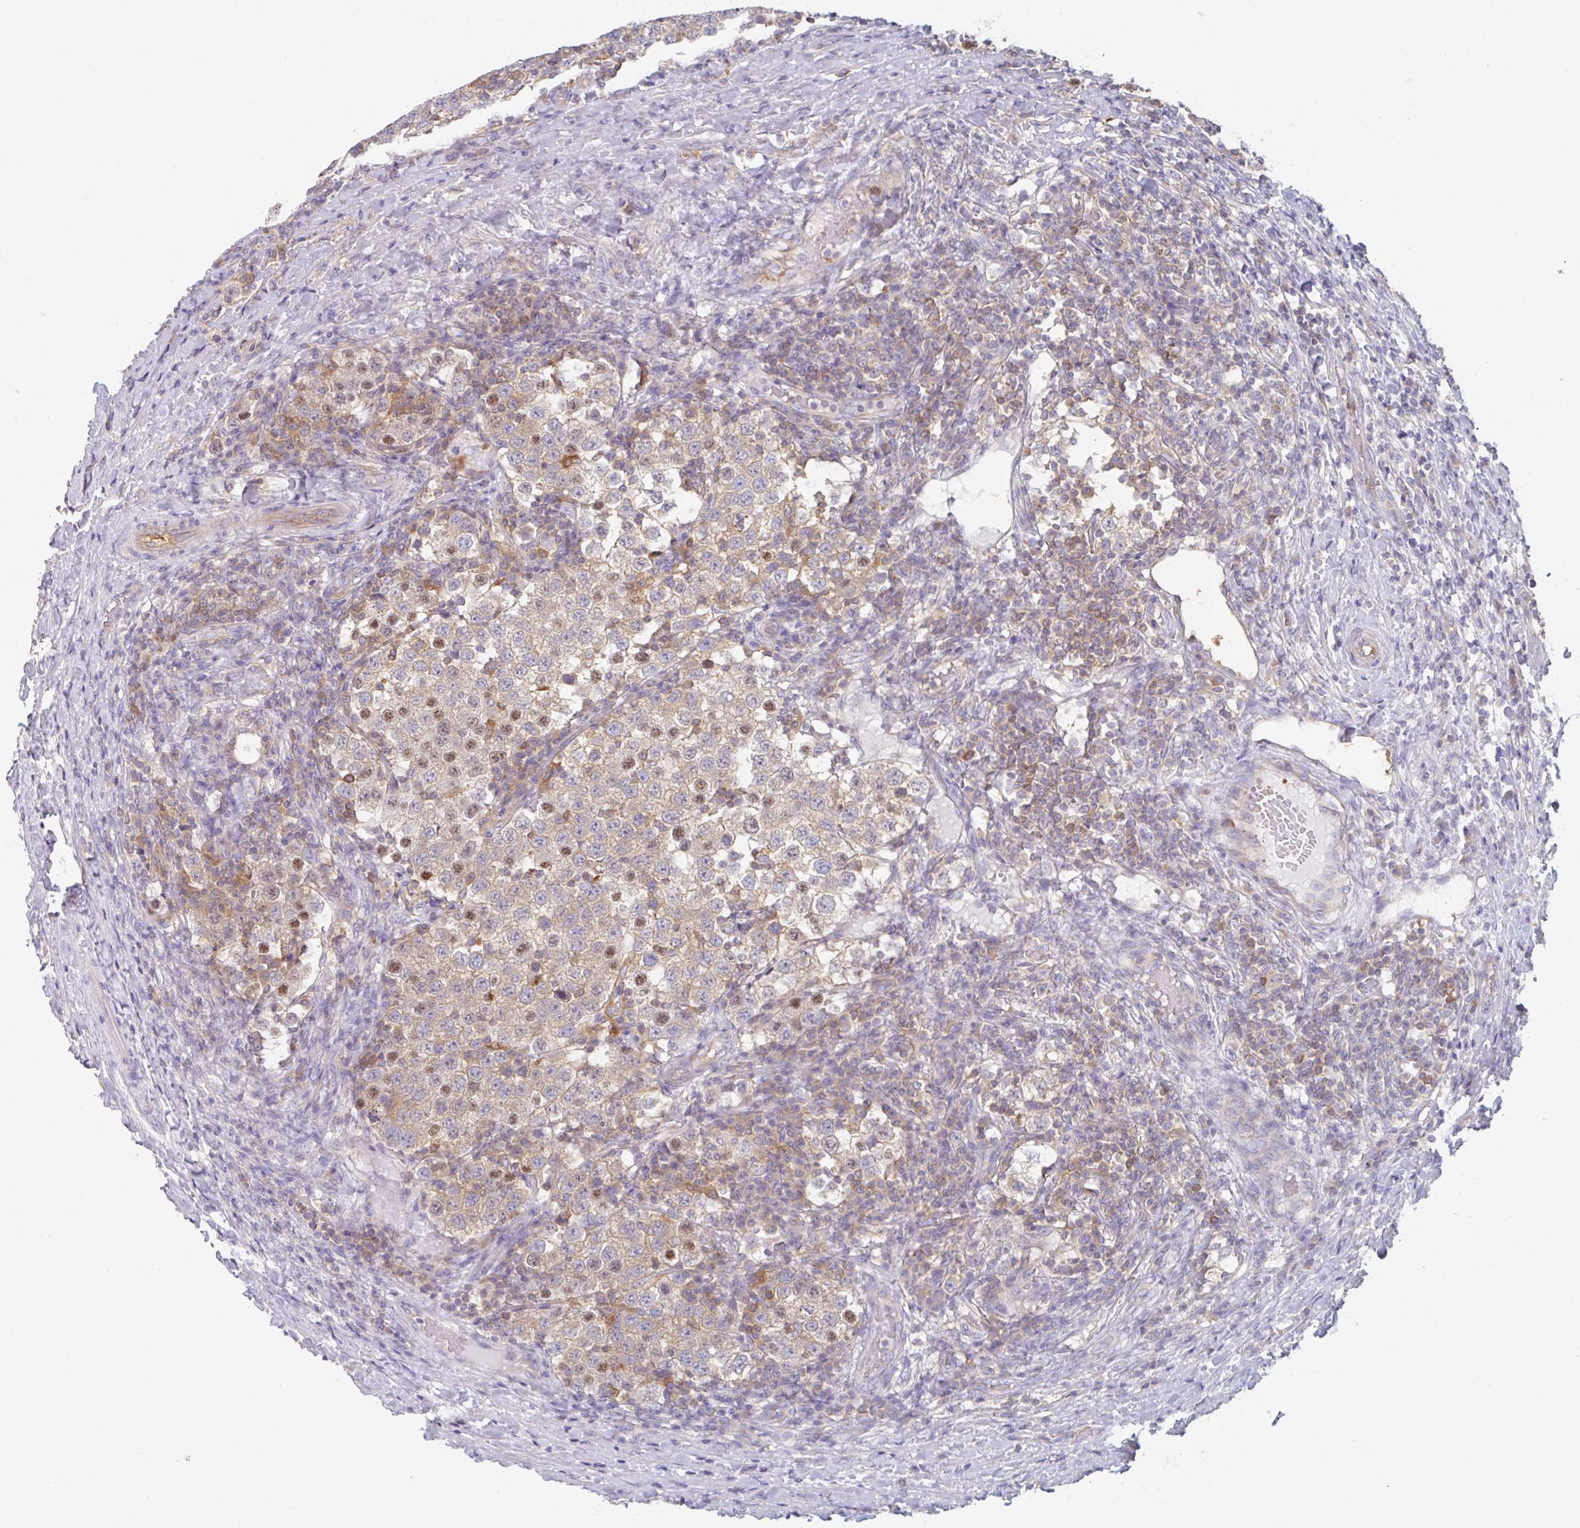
{"staining": {"intensity": "moderate", "quantity": "<25%", "location": "cytoplasmic/membranous,nuclear"}, "tissue": "testis cancer", "cell_type": "Tumor cells", "image_type": "cancer", "snomed": [{"axis": "morphology", "description": "Seminoma, NOS"}, {"axis": "topography", "description": "Testis"}], "caption": "High-power microscopy captured an immunohistochemistry (IHC) image of testis cancer, revealing moderate cytoplasmic/membranous and nuclear expression in approximately <25% of tumor cells. The staining was performed using DAB (3,3'-diaminobenzidine), with brown indicating positive protein expression. Nuclei are stained blue with hematoxylin.", "gene": "AMPD2", "patient": {"sex": "male", "age": 34}}